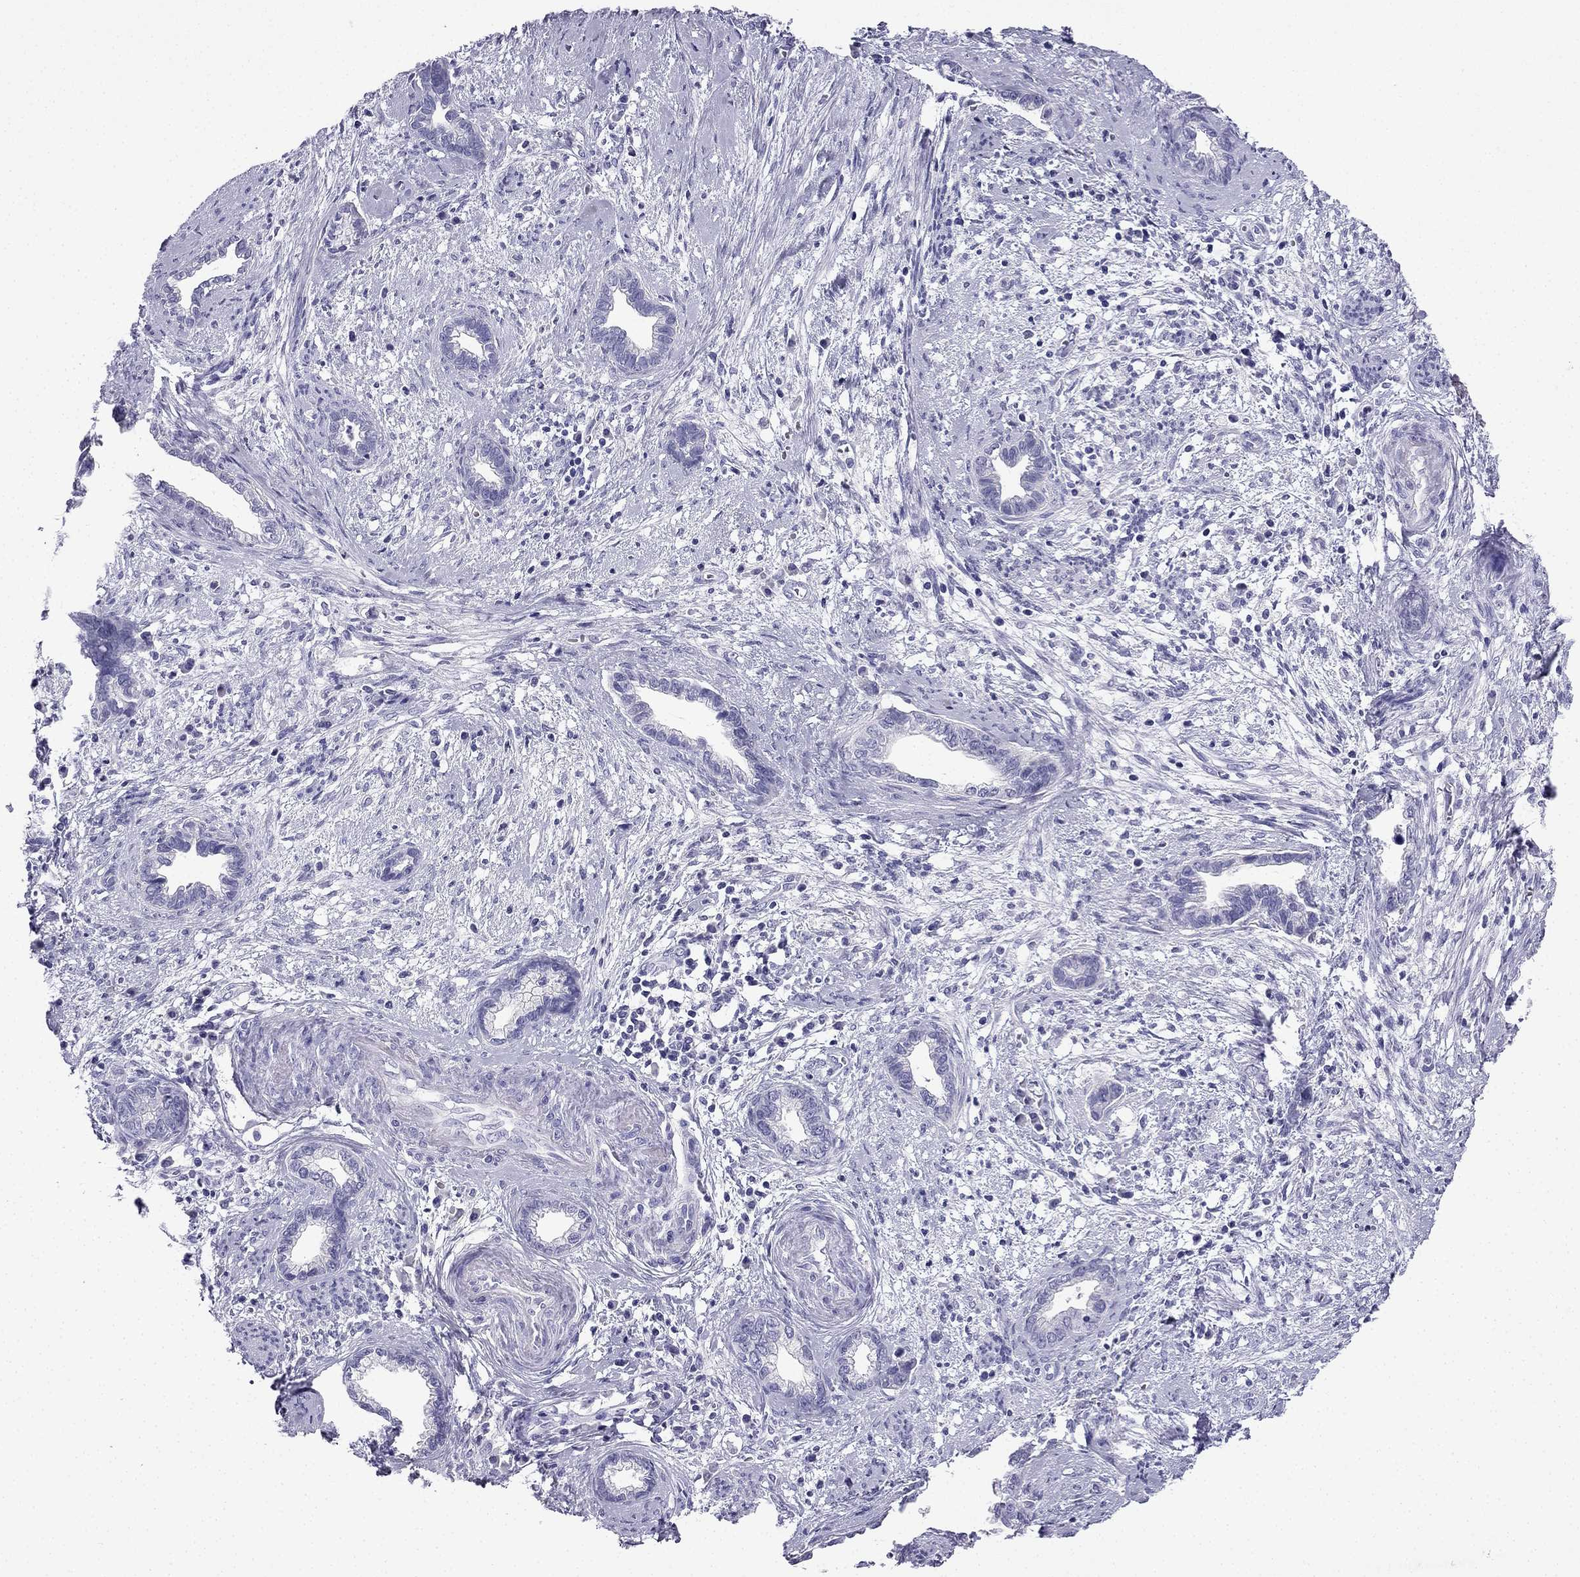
{"staining": {"intensity": "negative", "quantity": "none", "location": "none"}, "tissue": "cervical cancer", "cell_type": "Tumor cells", "image_type": "cancer", "snomed": [{"axis": "morphology", "description": "Adenocarcinoma, NOS"}, {"axis": "topography", "description": "Cervix"}], "caption": "Immunohistochemistry (IHC) photomicrograph of cervical cancer stained for a protein (brown), which exhibits no staining in tumor cells.", "gene": "NPTX1", "patient": {"sex": "female", "age": 62}}